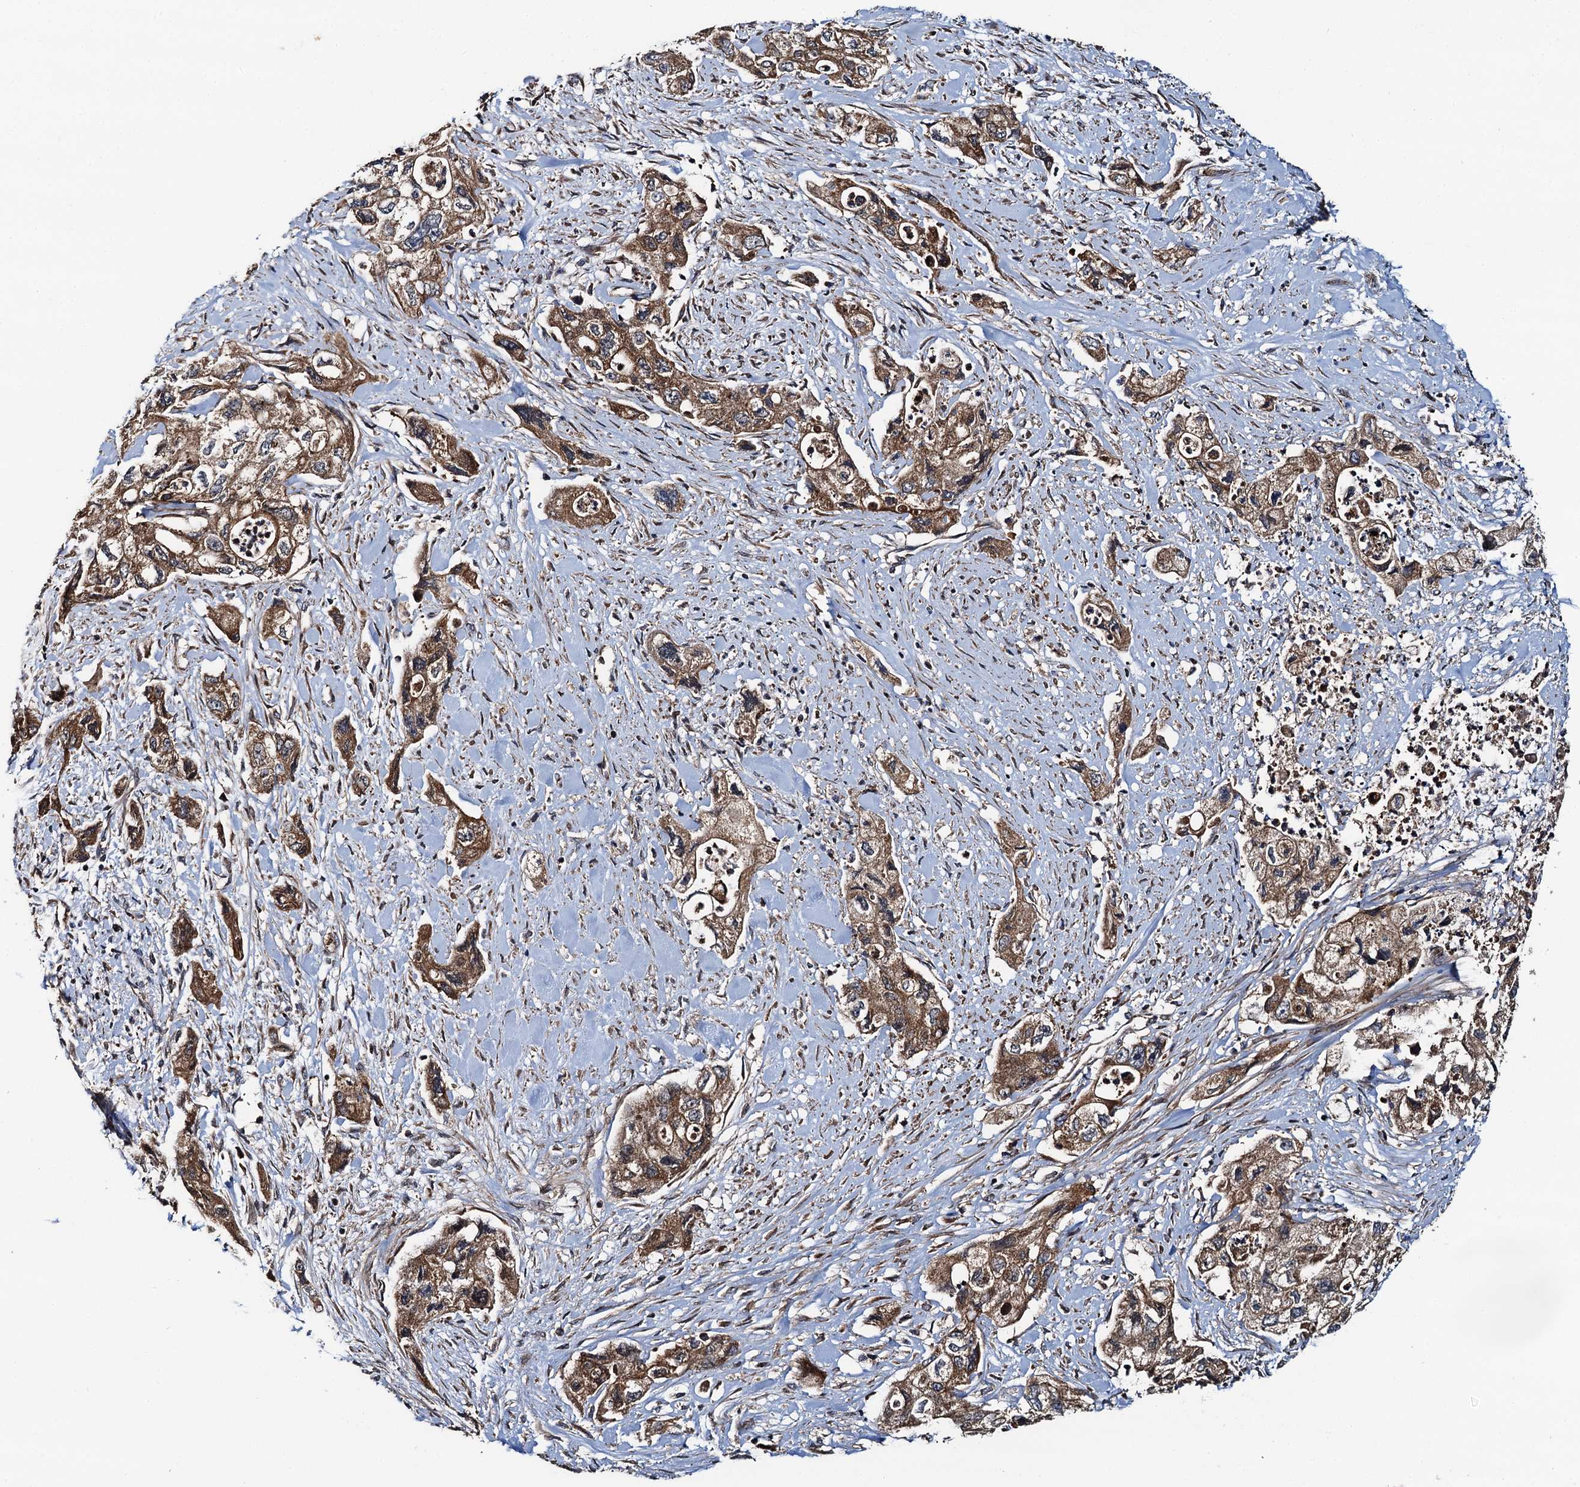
{"staining": {"intensity": "moderate", "quantity": ">75%", "location": "cytoplasmic/membranous"}, "tissue": "pancreatic cancer", "cell_type": "Tumor cells", "image_type": "cancer", "snomed": [{"axis": "morphology", "description": "Adenocarcinoma, NOS"}, {"axis": "topography", "description": "Pancreas"}], "caption": "Approximately >75% of tumor cells in pancreatic cancer (adenocarcinoma) show moderate cytoplasmic/membranous protein staining as visualized by brown immunohistochemical staining.", "gene": "NEK1", "patient": {"sex": "female", "age": 73}}